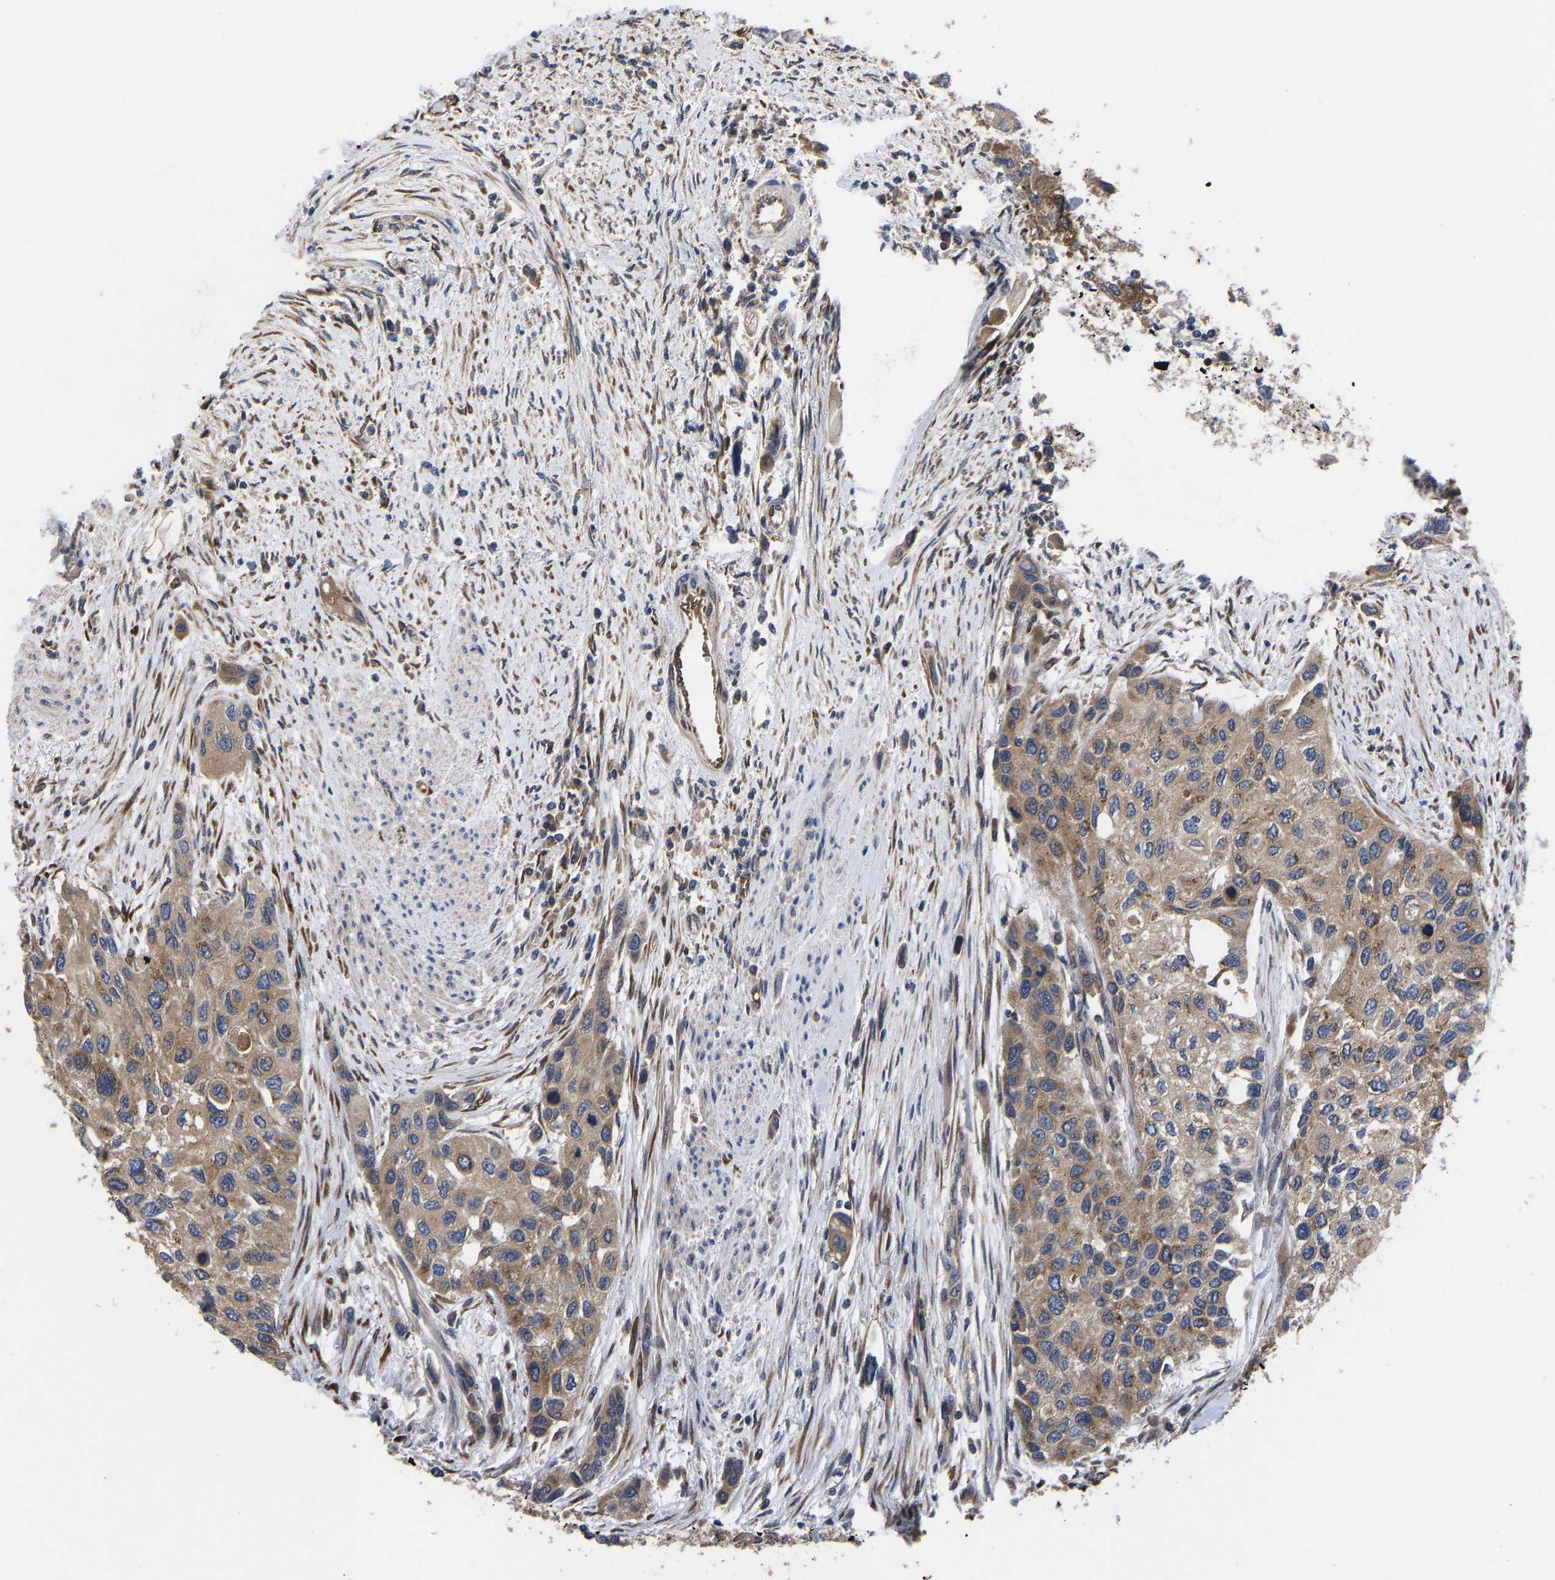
{"staining": {"intensity": "moderate", "quantity": ">75%", "location": "cytoplasmic/membranous"}, "tissue": "urothelial cancer", "cell_type": "Tumor cells", "image_type": "cancer", "snomed": [{"axis": "morphology", "description": "Urothelial carcinoma, High grade"}, {"axis": "topography", "description": "Urinary bladder"}], "caption": "A histopathology image of human high-grade urothelial carcinoma stained for a protein reveals moderate cytoplasmic/membranous brown staining in tumor cells.", "gene": "FRRS1", "patient": {"sex": "female", "age": 56}}